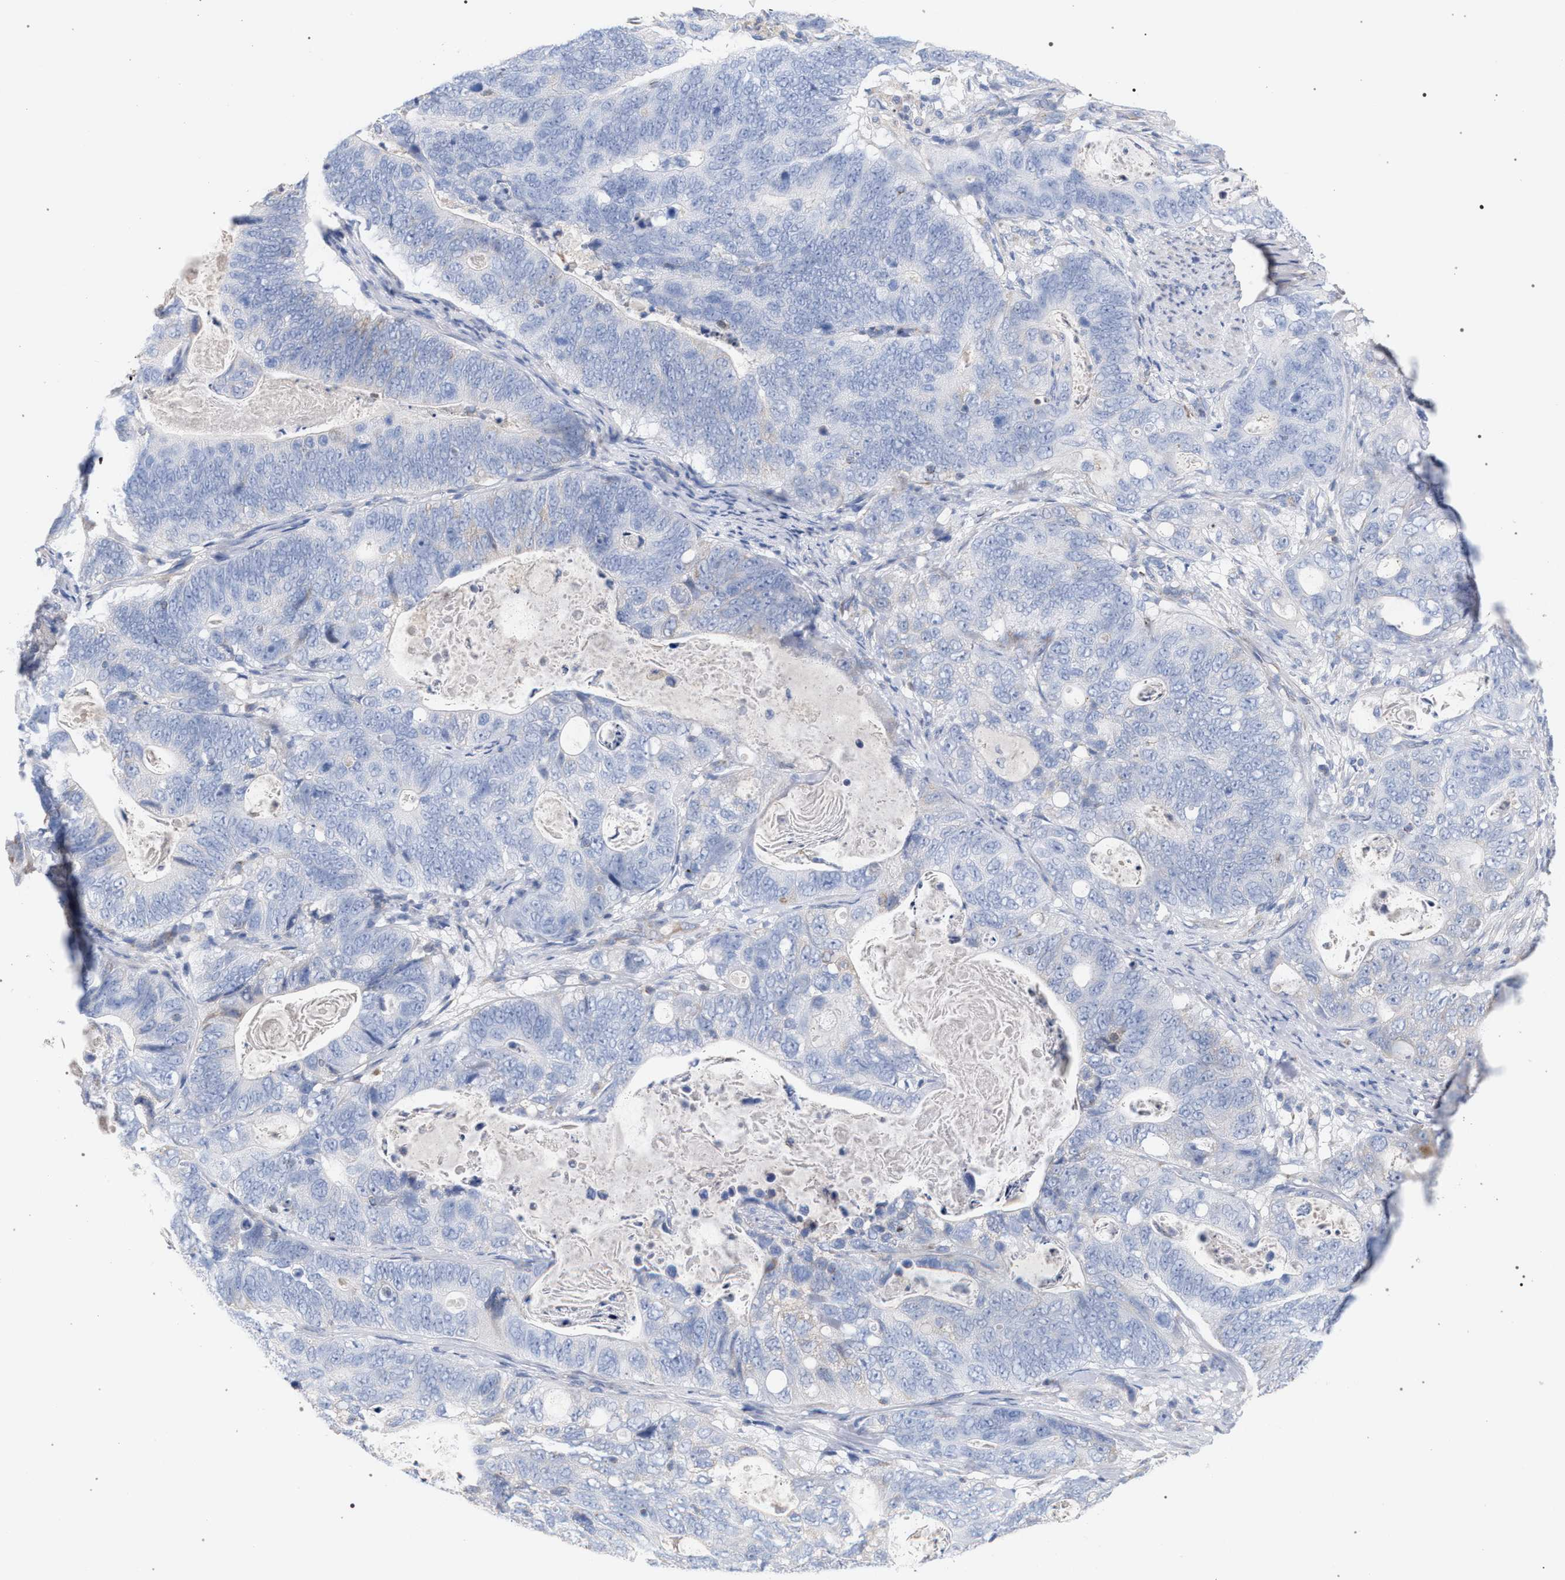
{"staining": {"intensity": "negative", "quantity": "none", "location": "none"}, "tissue": "stomach cancer", "cell_type": "Tumor cells", "image_type": "cancer", "snomed": [{"axis": "morphology", "description": "Normal tissue, NOS"}, {"axis": "morphology", "description": "Adenocarcinoma, NOS"}, {"axis": "topography", "description": "Stomach"}], "caption": "High power microscopy image of an IHC micrograph of stomach cancer (adenocarcinoma), revealing no significant positivity in tumor cells. (Stains: DAB (3,3'-diaminobenzidine) immunohistochemistry (IHC) with hematoxylin counter stain, Microscopy: brightfield microscopy at high magnification).", "gene": "ECI2", "patient": {"sex": "female", "age": 89}}